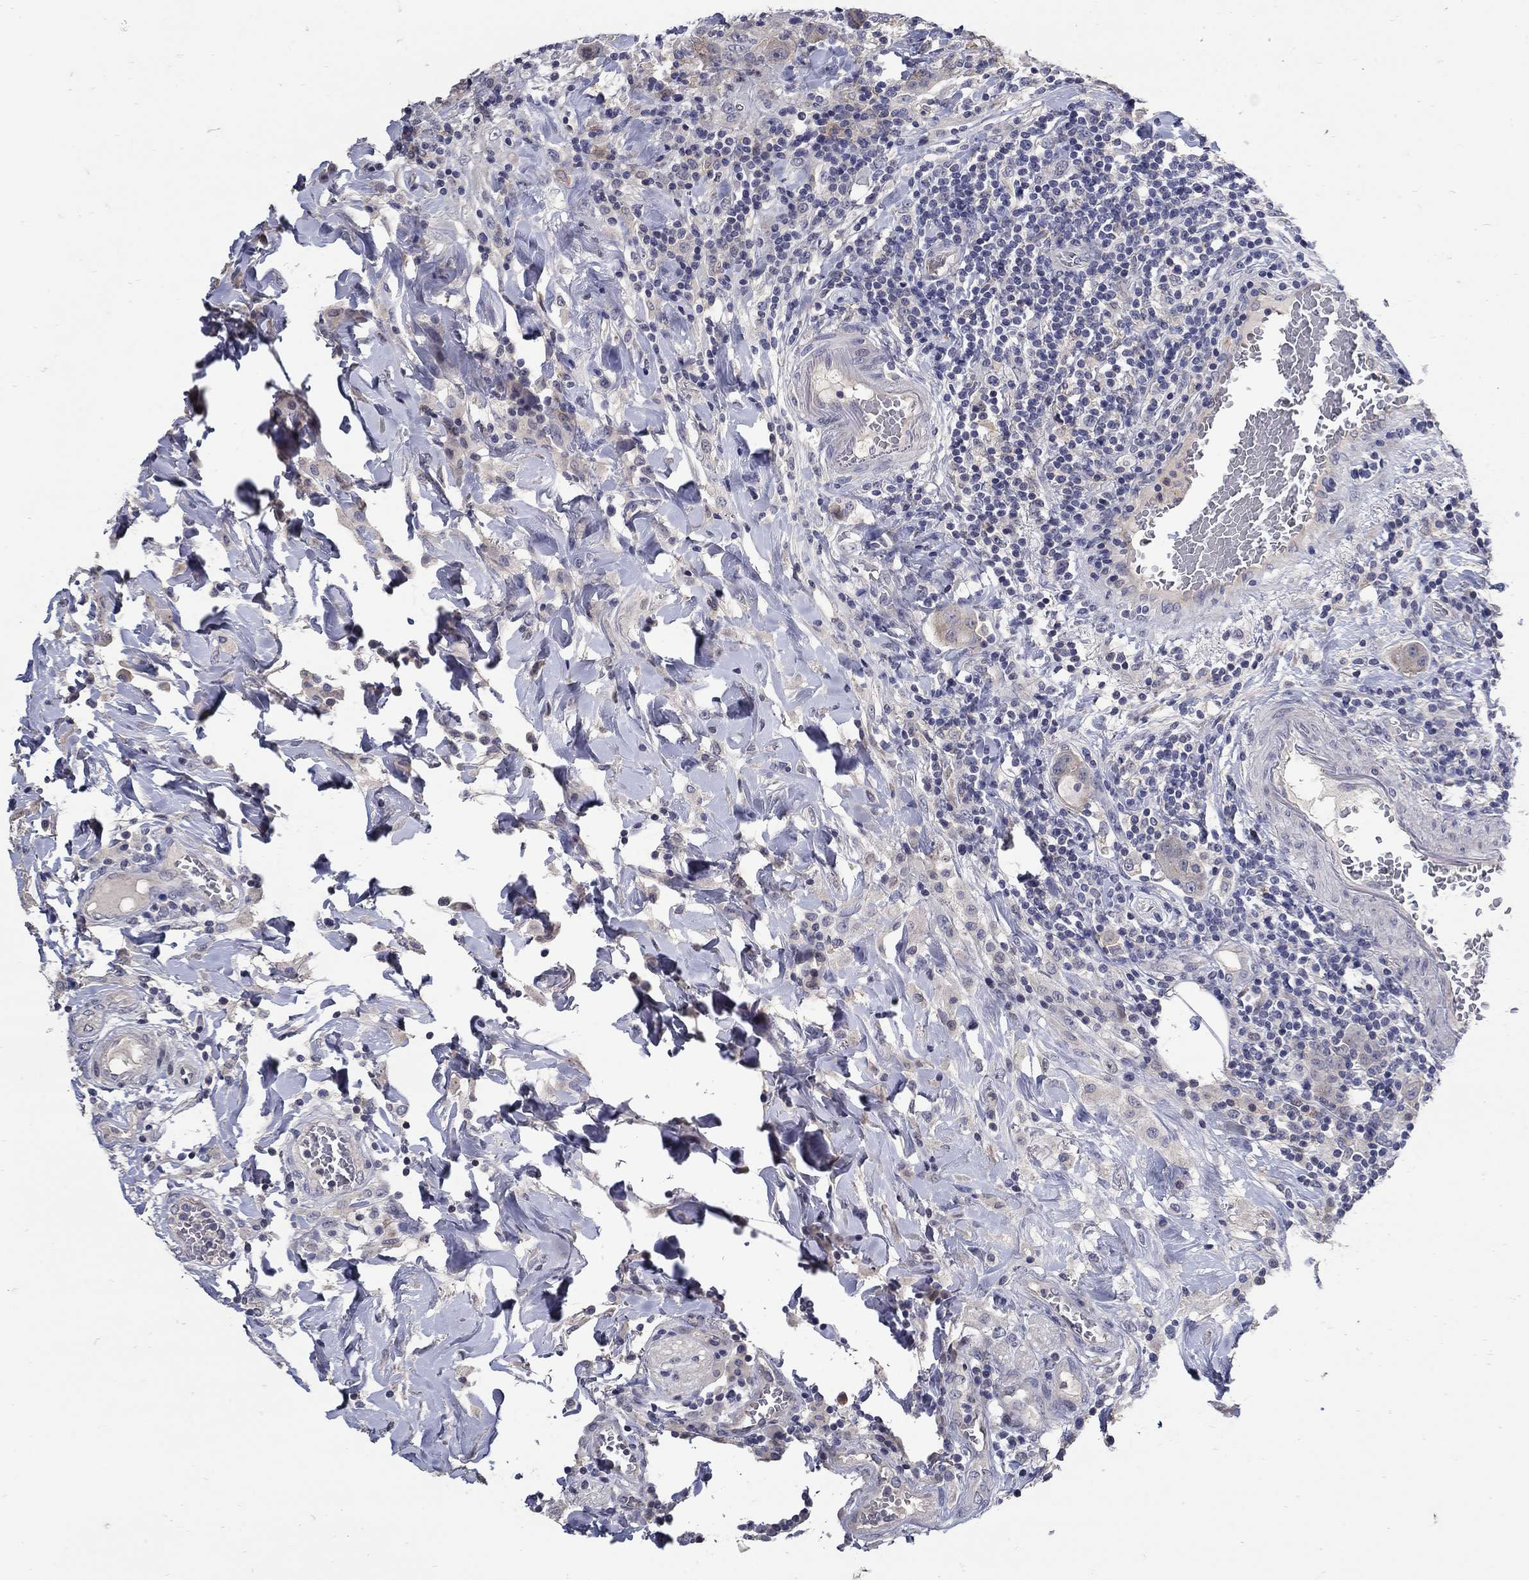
{"staining": {"intensity": "negative", "quantity": "none", "location": "none"}, "tissue": "colorectal cancer", "cell_type": "Tumor cells", "image_type": "cancer", "snomed": [{"axis": "morphology", "description": "Adenocarcinoma, NOS"}, {"axis": "topography", "description": "Colon"}], "caption": "This is an IHC histopathology image of human colorectal adenocarcinoma. There is no positivity in tumor cells.", "gene": "CETN1", "patient": {"sex": "female", "age": 69}}